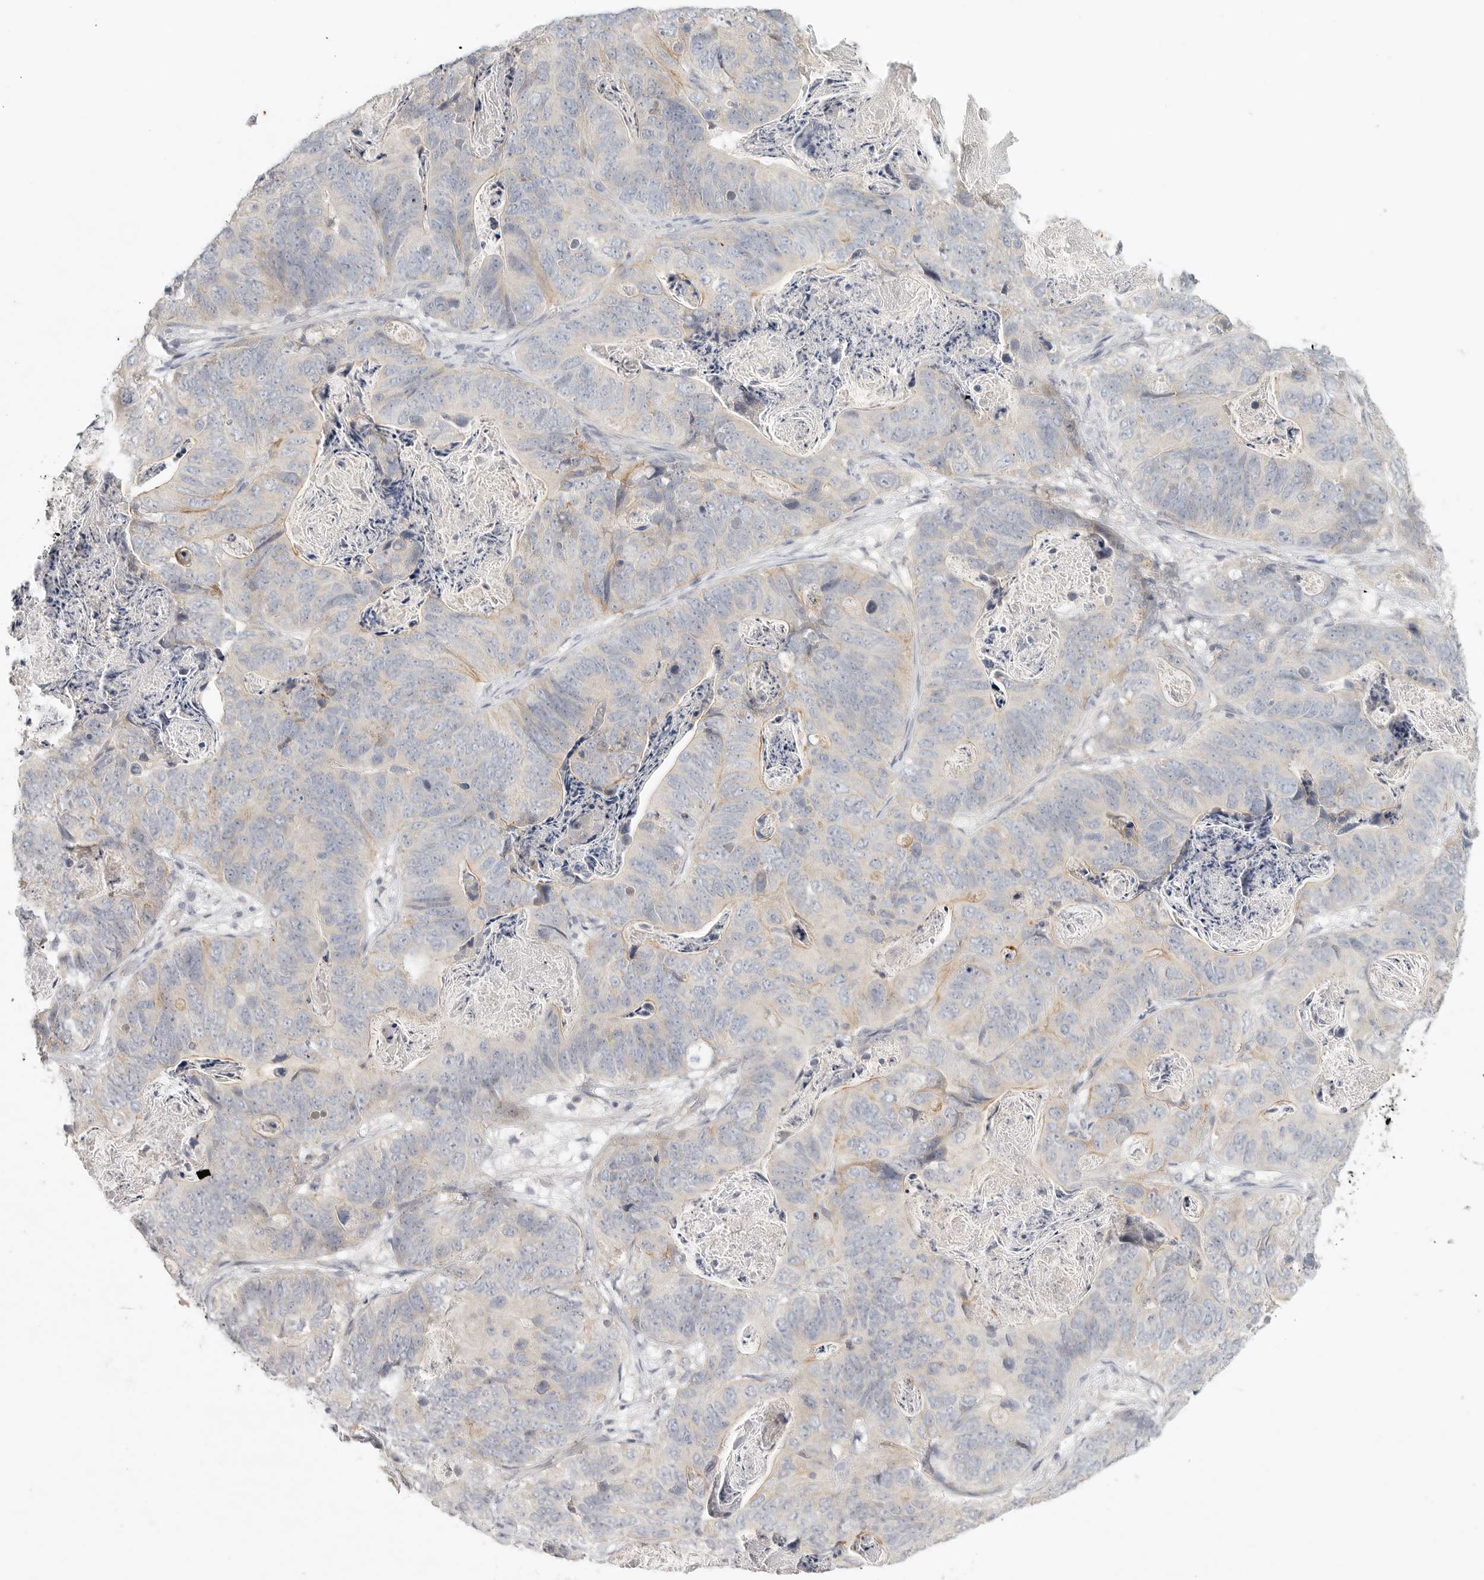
{"staining": {"intensity": "moderate", "quantity": "<25%", "location": "cytoplasmic/membranous"}, "tissue": "stomach cancer", "cell_type": "Tumor cells", "image_type": "cancer", "snomed": [{"axis": "morphology", "description": "Normal tissue, NOS"}, {"axis": "morphology", "description": "Adenocarcinoma, NOS"}, {"axis": "topography", "description": "Stomach"}], "caption": "Stomach cancer (adenocarcinoma) stained with a protein marker reveals moderate staining in tumor cells.", "gene": "SLC25A36", "patient": {"sex": "female", "age": 89}}